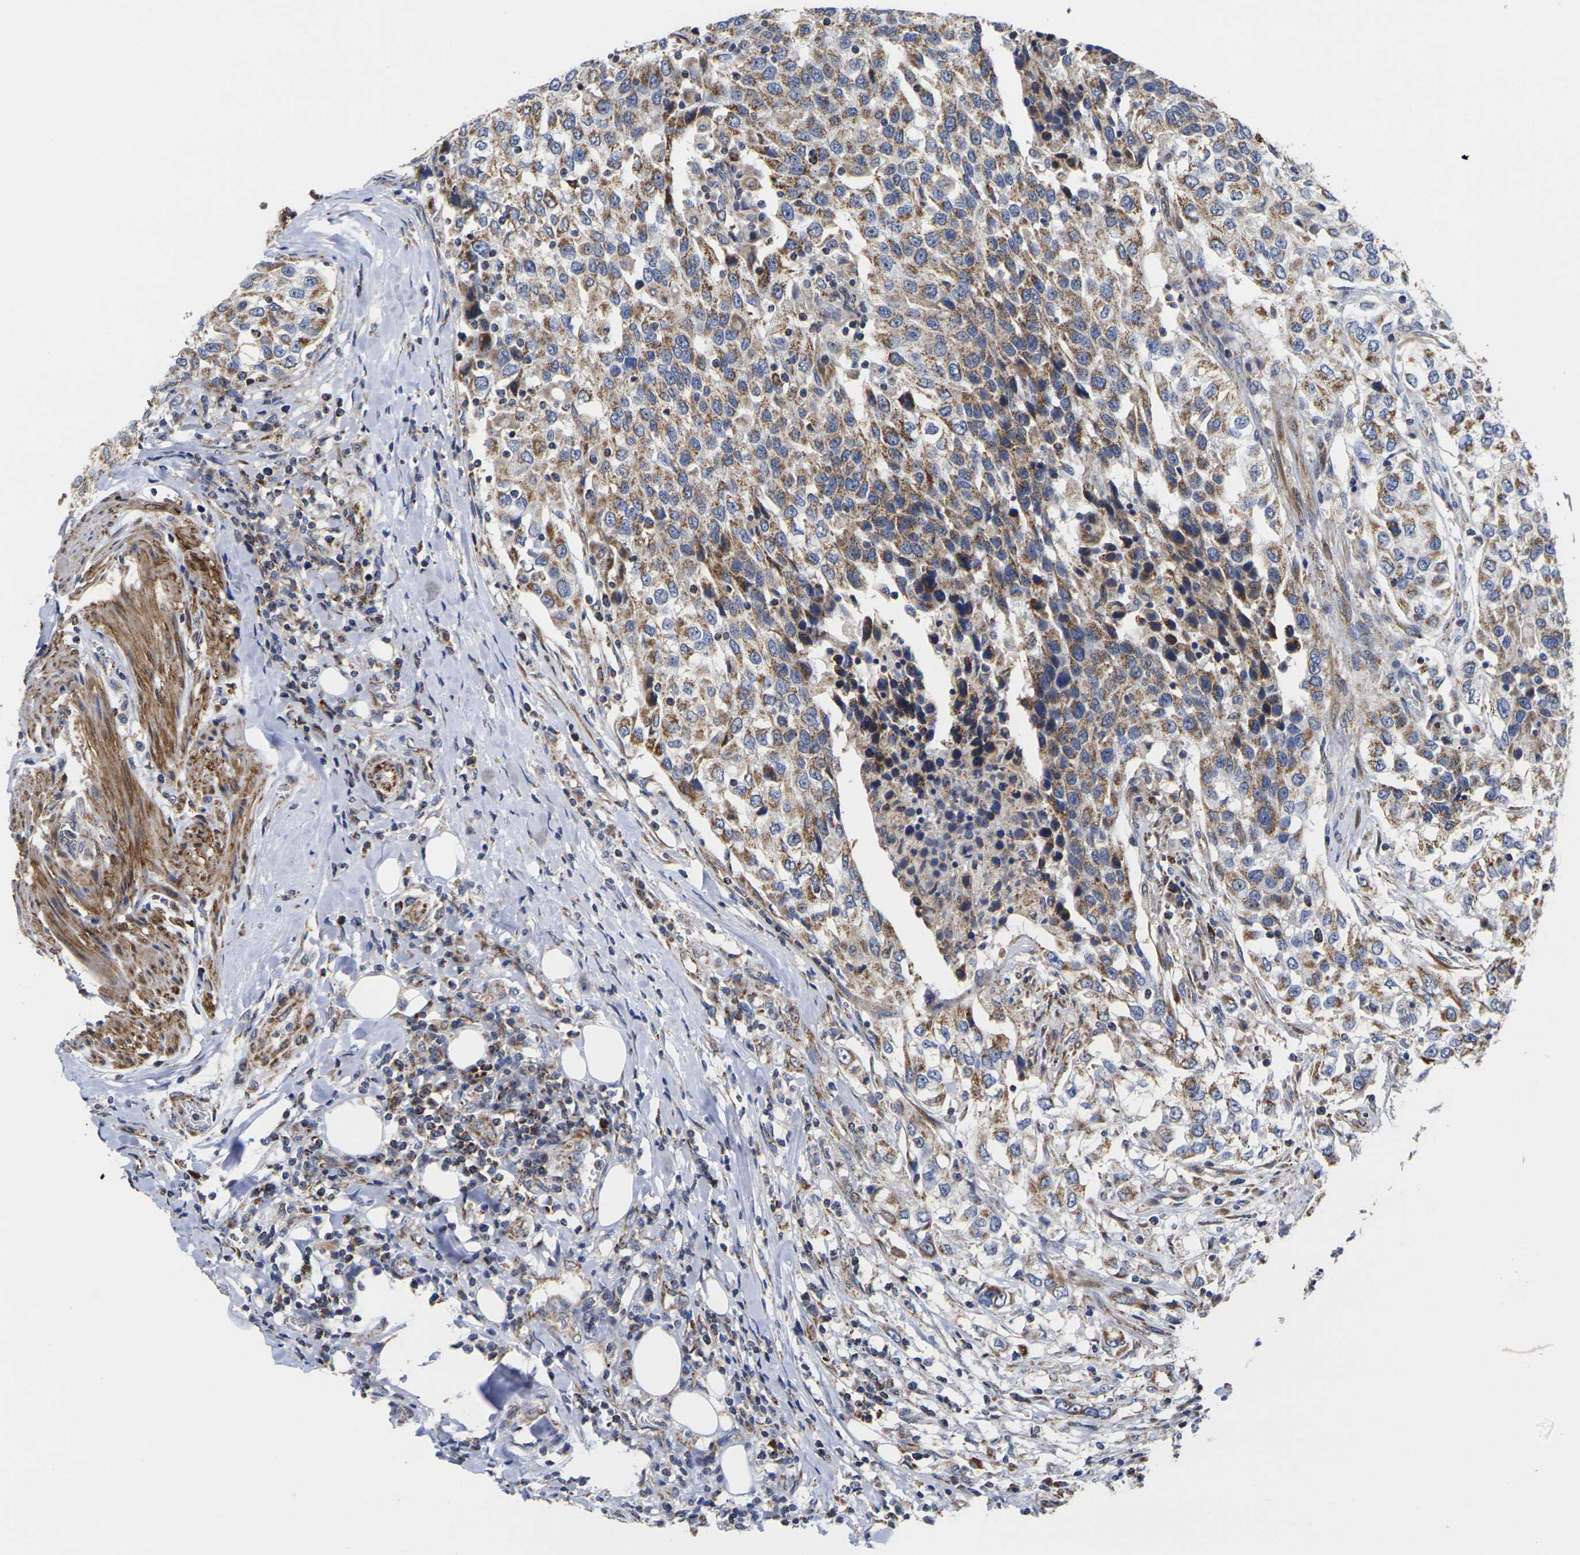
{"staining": {"intensity": "moderate", "quantity": "25%-75%", "location": "cytoplasmic/membranous"}, "tissue": "urothelial cancer", "cell_type": "Tumor cells", "image_type": "cancer", "snomed": [{"axis": "morphology", "description": "Urothelial carcinoma, High grade"}, {"axis": "topography", "description": "Urinary bladder"}], "caption": "Protein expression analysis of urothelial cancer demonstrates moderate cytoplasmic/membranous expression in approximately 25%-75% of tumor cells. Immunohistochemistry stains the protein of interest in brown and the nuclei are stained blue.", "gene": "P2RY11", "patient": {"sex": "female", "age": 56}}